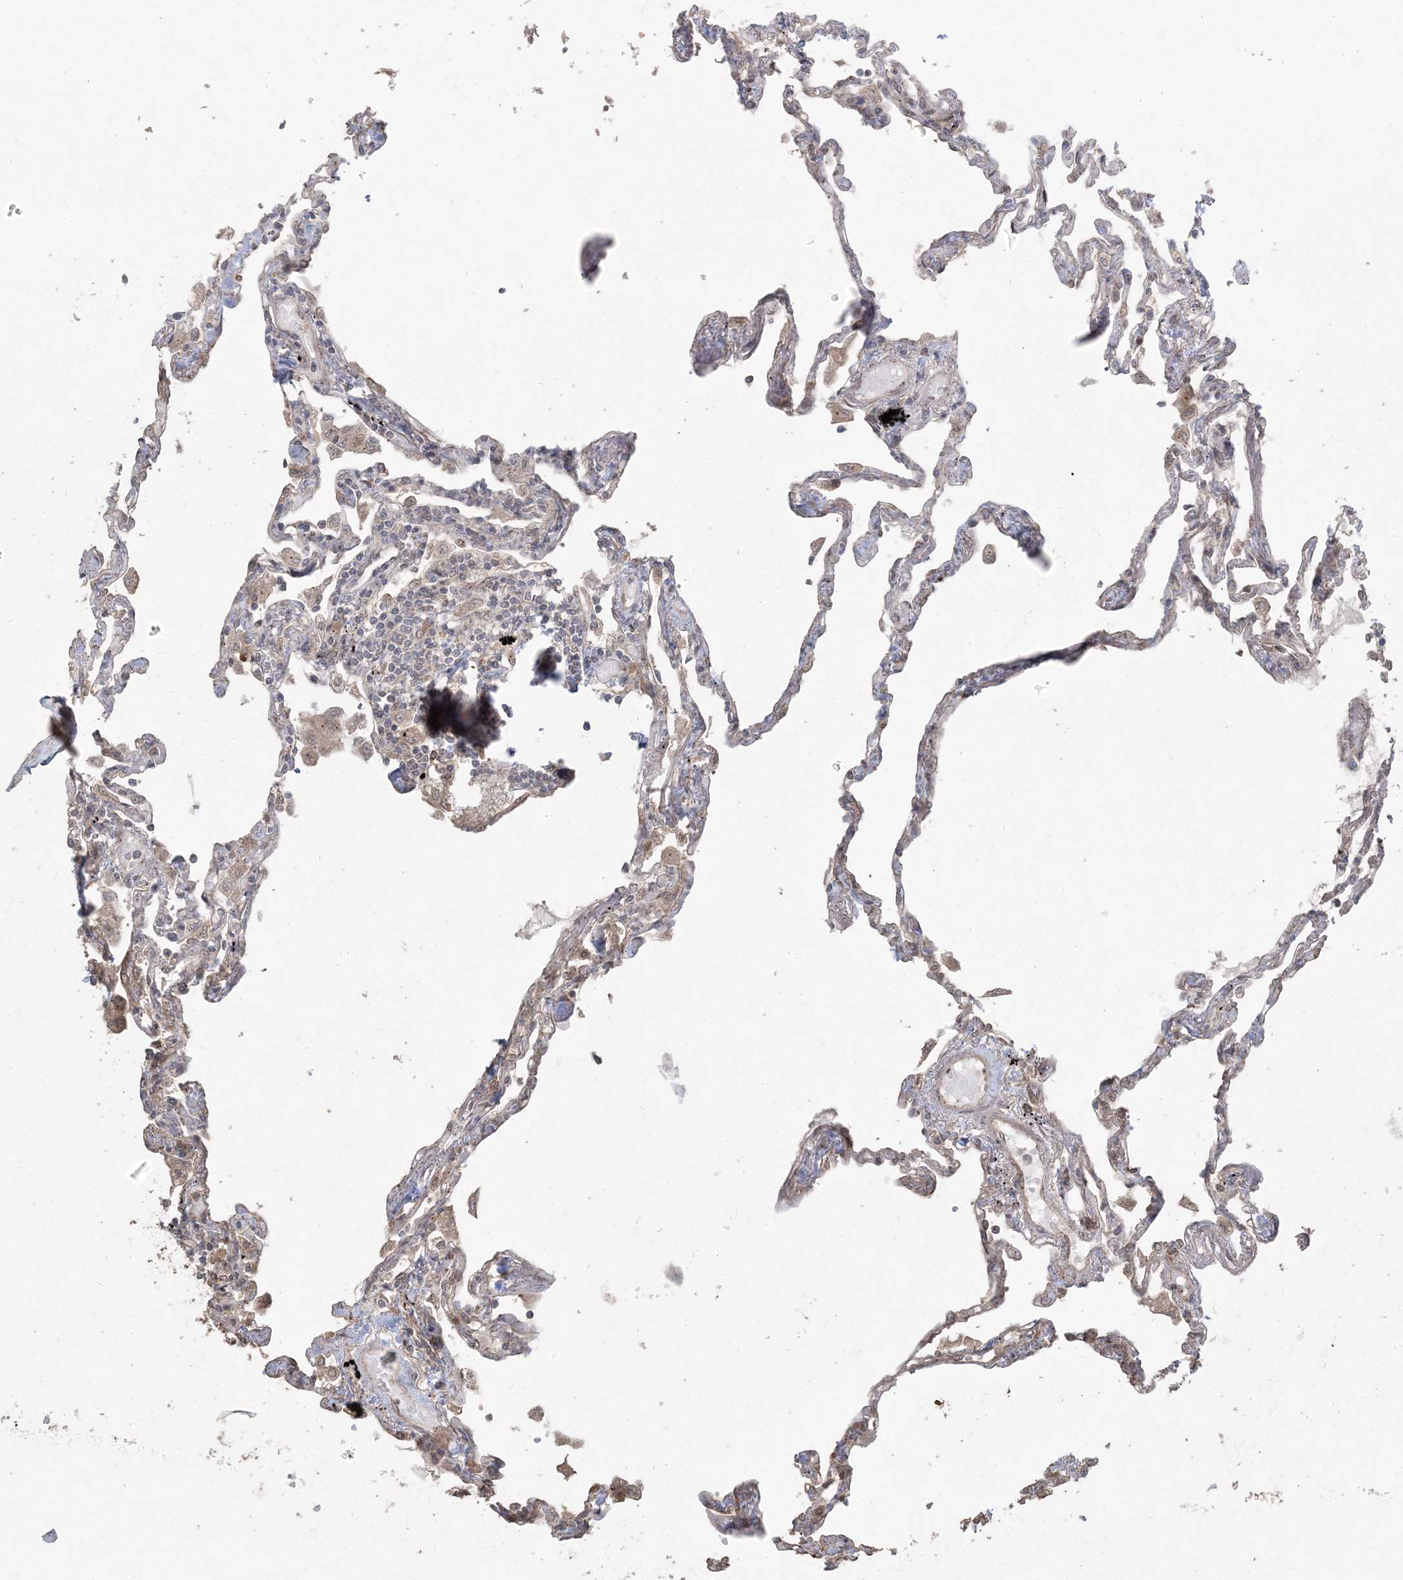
{"staining": {"intensity": "moderate", "quantity": "<25%", "location": "cytoplasmic/membranous"}, "tissue": "lung", "cell_type": "Alveolar cells", "image_type": "normal", "snomed": [{"axis": "morphology", "description": "Normal tissue, NOS"}, {"axis": "topography", "description": "Lung"}], "caption": "Immunohistochemical staining of benign human lung displays <25% levels of moderate cytoplasmic/membranous protein expression in approximately <25% of alveolar cells.", "gene": "DDX19B", "patient": {"sex": "female", "age": 67}}